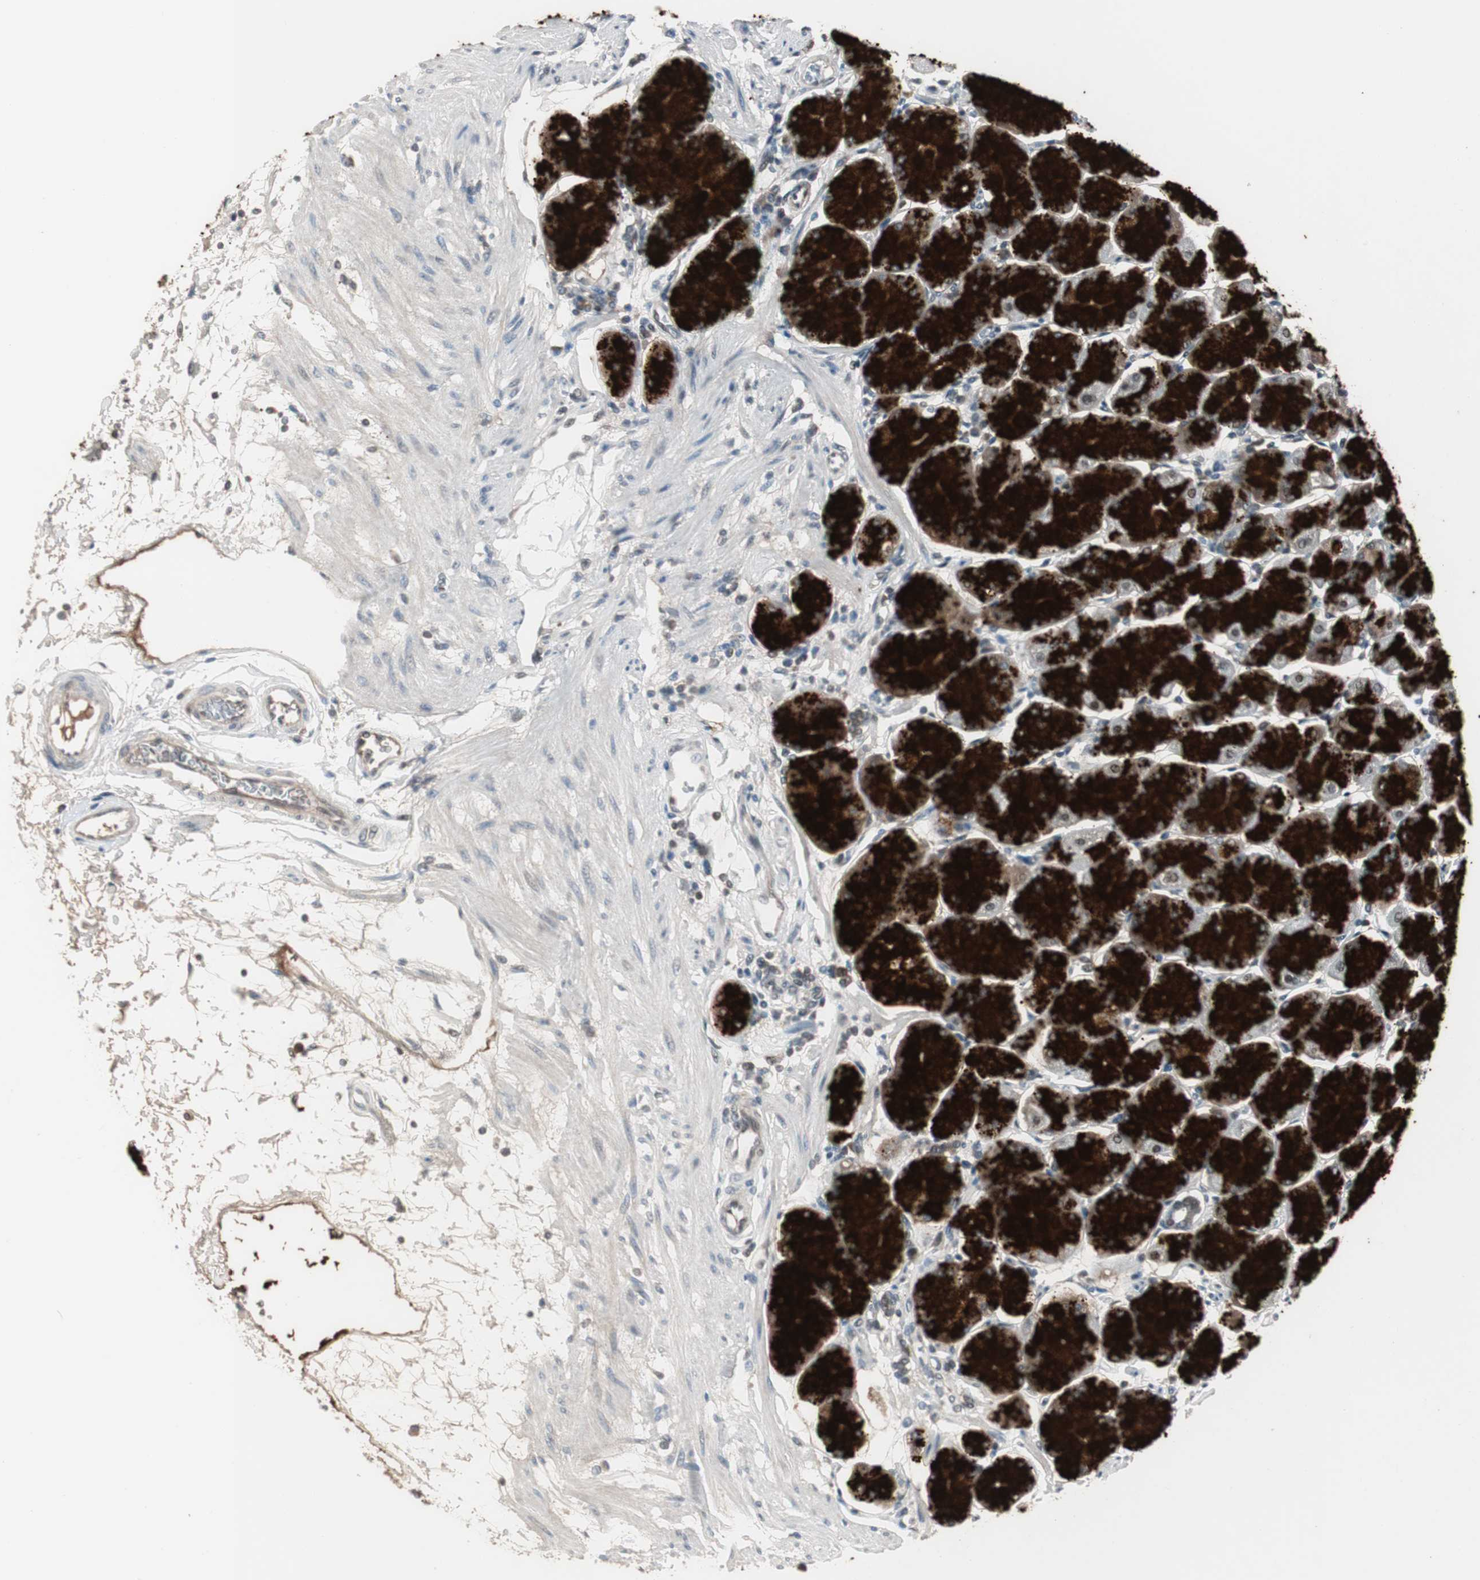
{"staining": {"intensity": "strong", "quantity": "25%-75%", "location": "cytoplasmic/membranous"}, "tissue": "stomach", "cell_type": "Glandular cells", "image_type": "normal", "snomed": [{"axis": "morphology", "description": "Normal tissue, NOS"}, {"axis": "topography", "description": "Stomach, upper"}, {"axis": "topography", "description": "Stomach"}], "caption": "IHC (DAB (3,3'-diaminobenzidine)) staining of normal stomach shows strong cytoplasmic/membranous protein expression in about 25%-75% of glandular cells. (Brightfield microscopy of DAB IHC at high magnification).", "gene": "ZMPSTE24", "patient": {"sex": "male", "age": 76}}